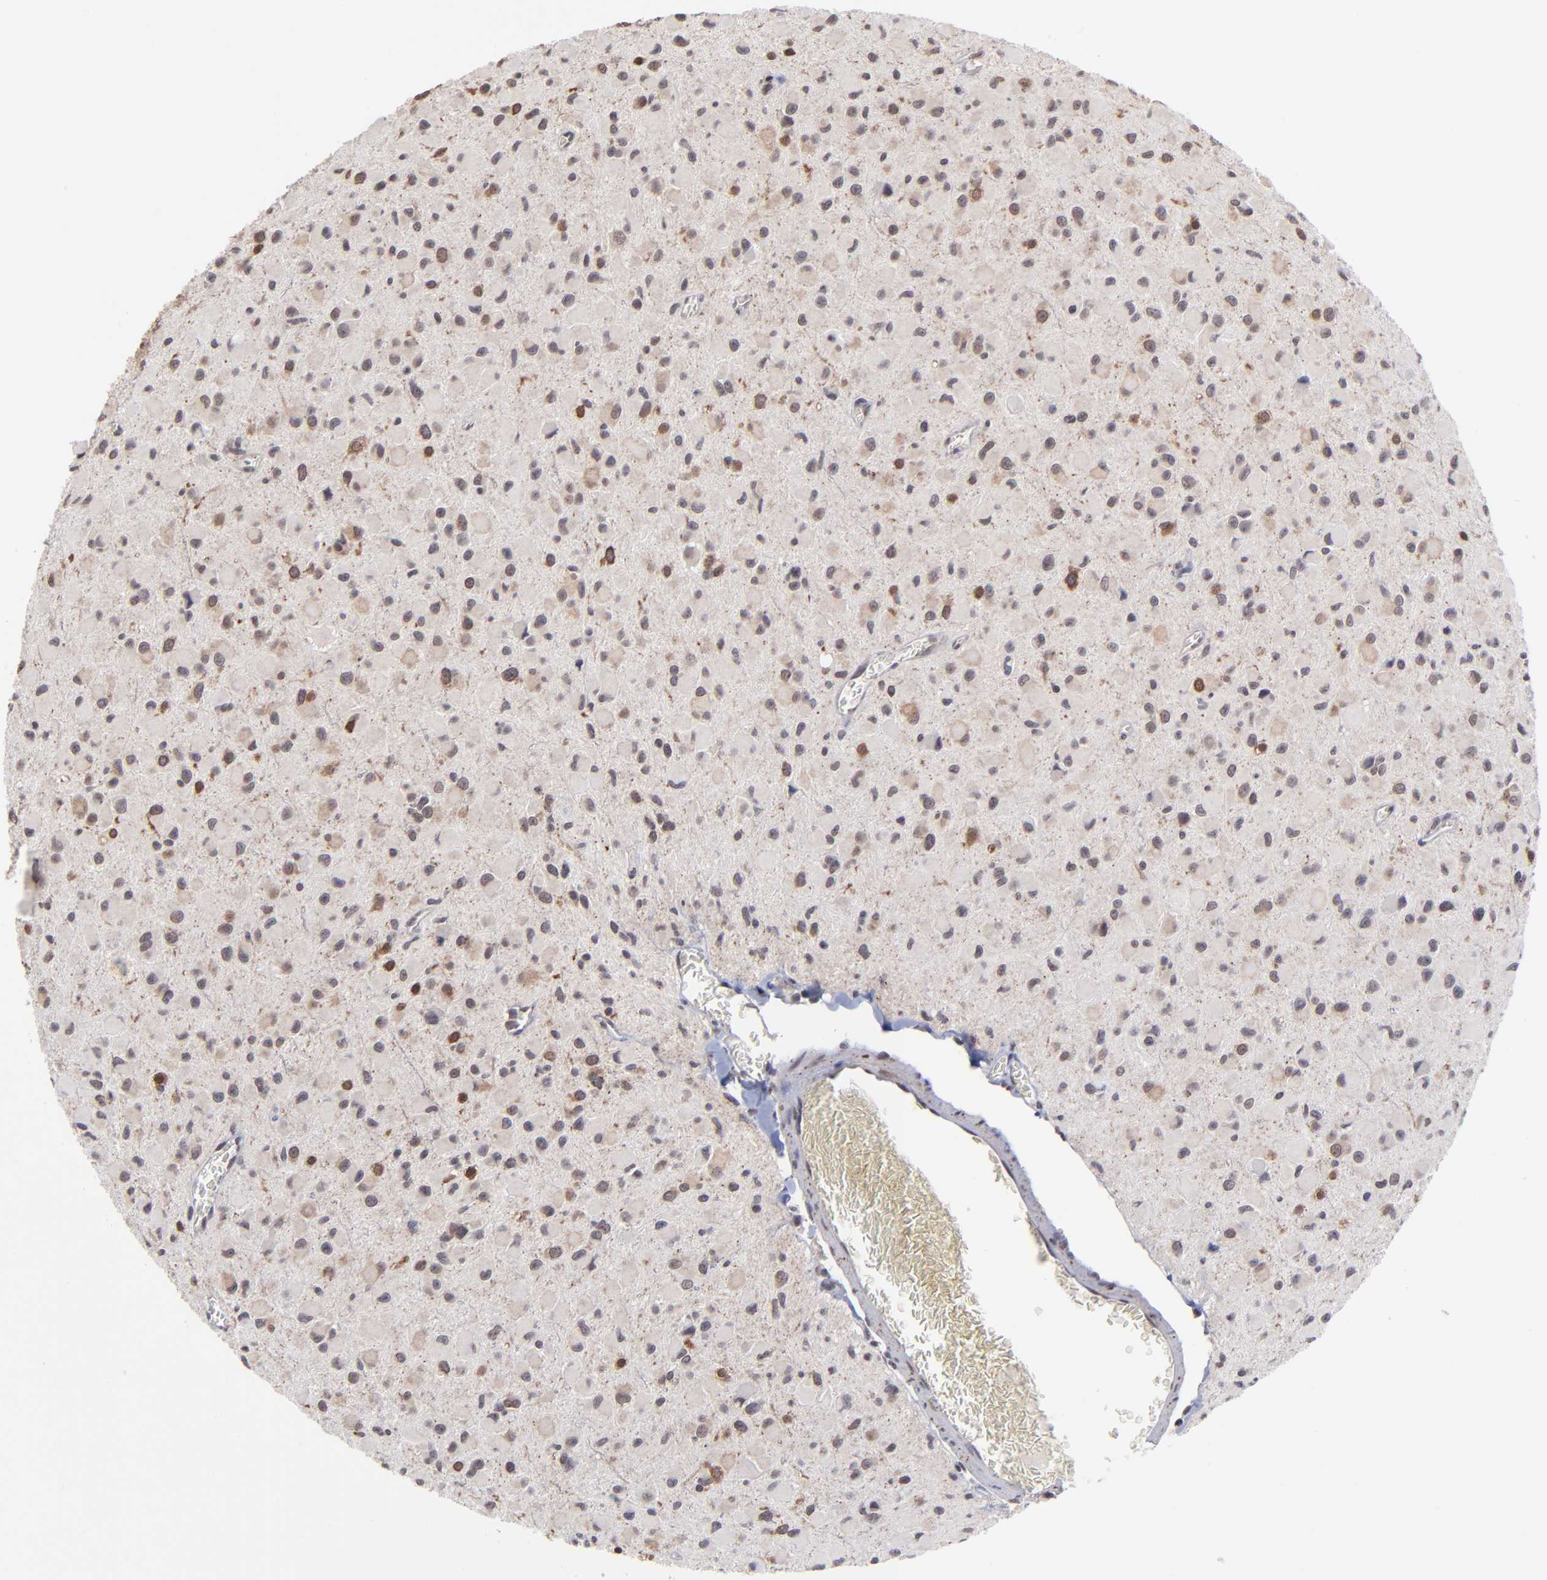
{"staining": {"intensity": "moderate", "quantity": "<25%", "location": "cytoplasmic/membranous,nuclear"}, "tissue": "glioma", "cell_type": "Tumor cells", "image_type": "cancer", "snomed": [{"axis": "morphology", "description": "Glioma, malignant, Low grade"}, {"axis": "topography", "description": "Brain"}], "caption": "IHC of glioma reveals low levels of moderate cytoplasmic/membranous and nuclear positivity in about <25% of tumor cells.", "gene": "ZNF419", "patient": {"sex": "male", "age": 42}}